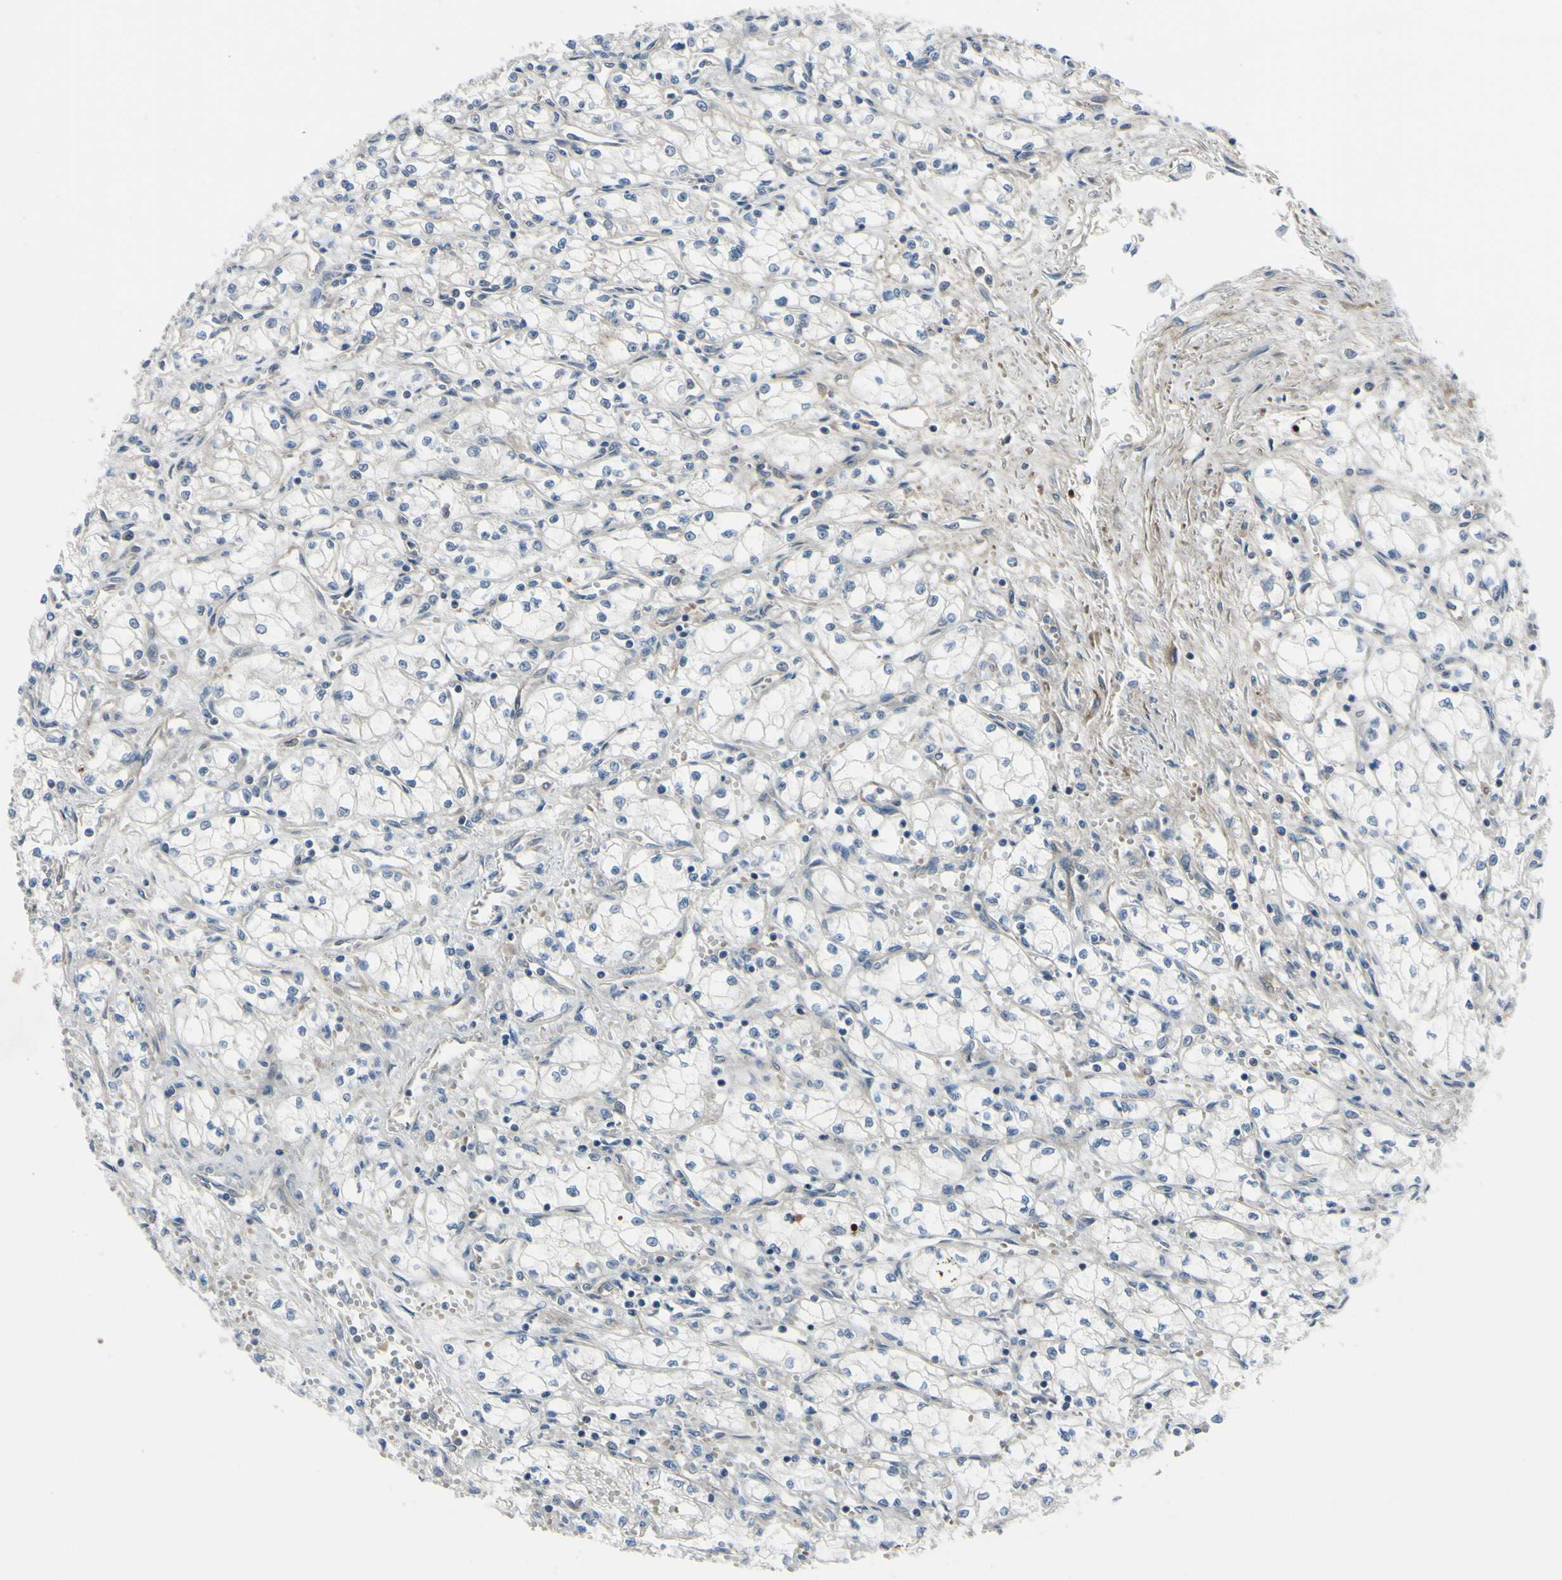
{"staining": {"intensity": "negative", "quantity": "none", "location": "none"}, "tissue": "renal cancer", "cell_type": "Tumor cells", "image_type": "cancer", "snomed": [{"axis": "morphology", "description": "Normal tissue, NOS"}, {"axis": "morphology", "description": "Adenocarcinoma, NOS"}, {"axis": "topography", "description": "Kidney"}], "caption": "This is an immunohistochemistry micrograph of renal adenocarcinoma. There is no positivity in tumor cells.", "gene": "COMMD9", "patient": {"sex": "male", "age": 59}}